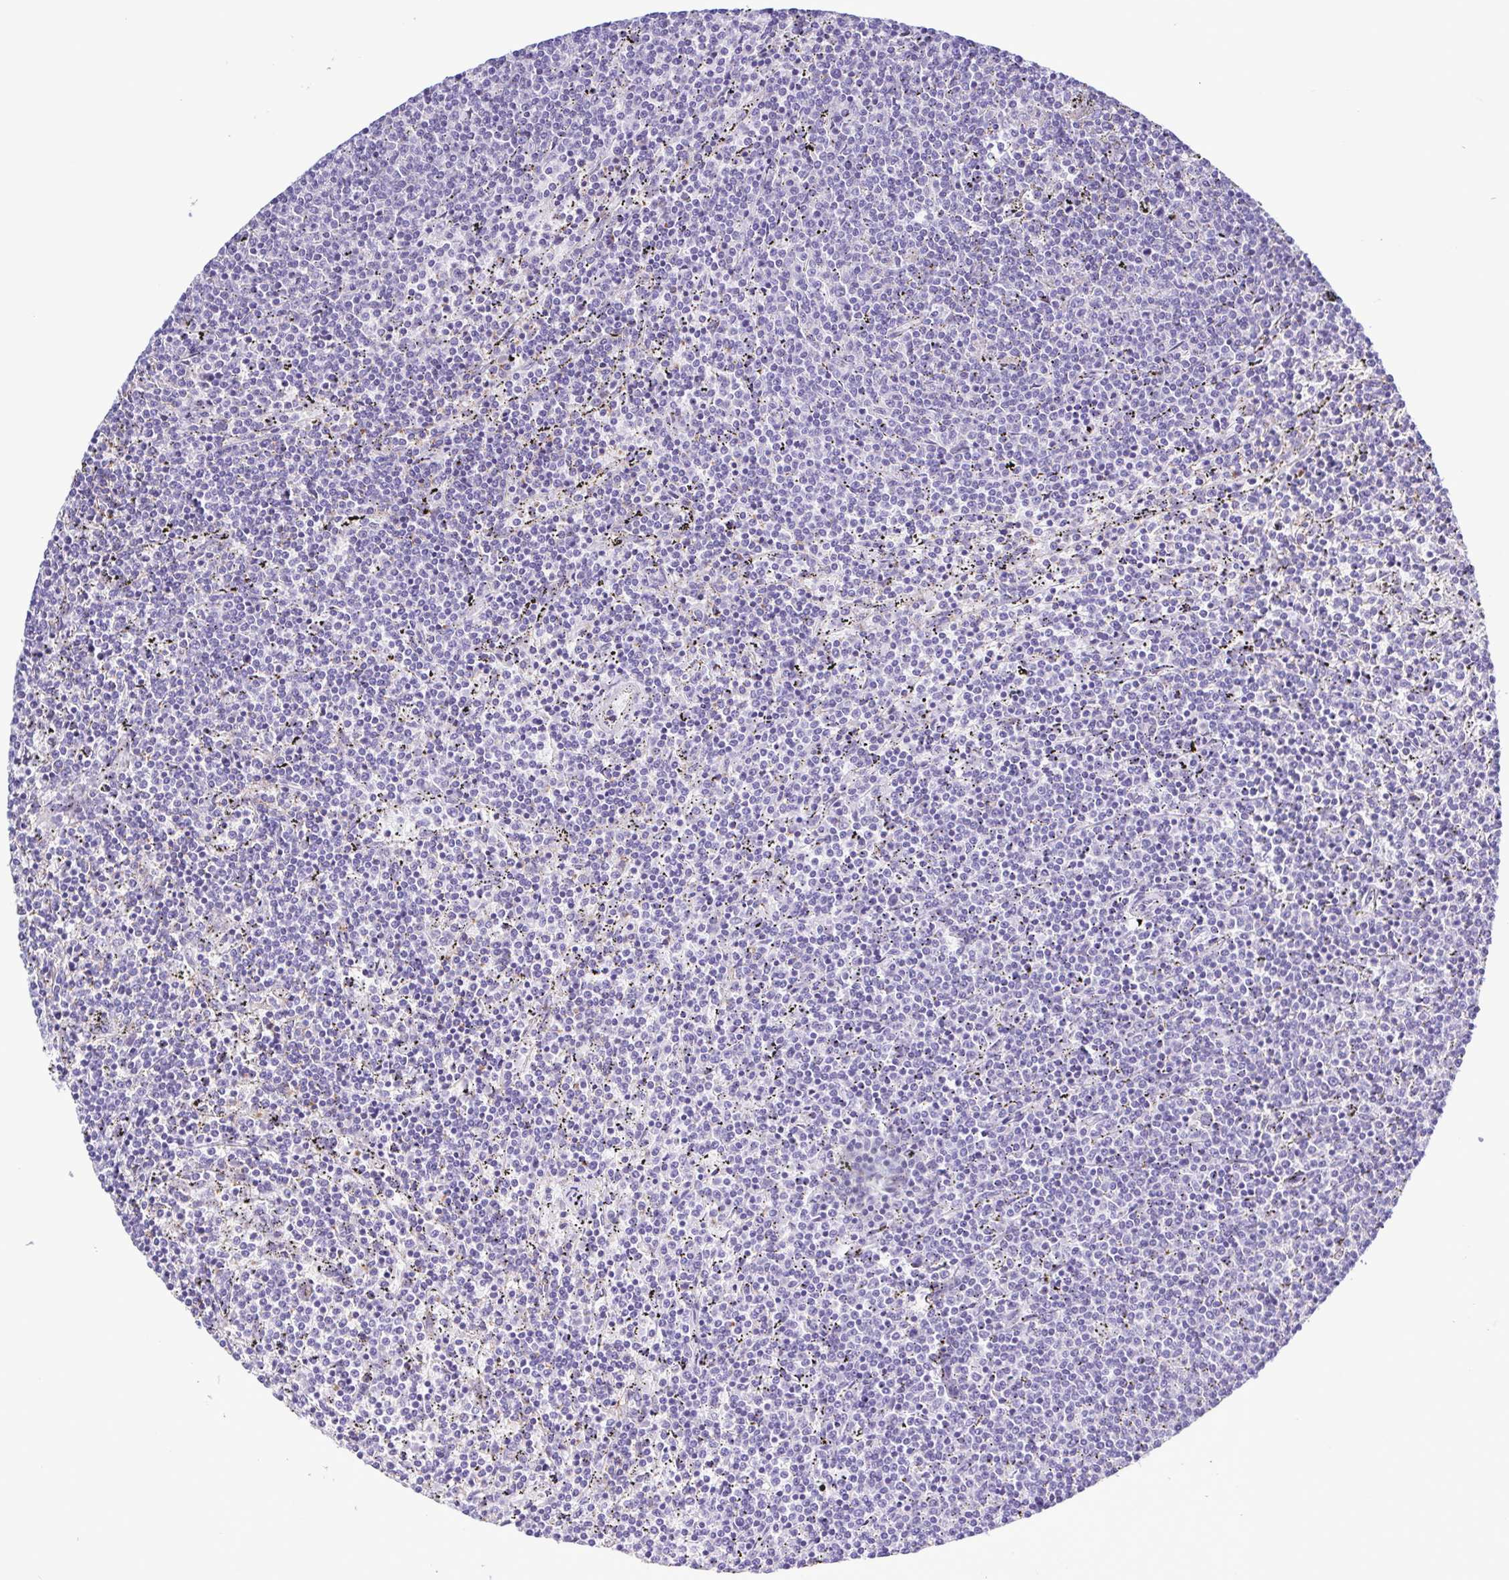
{"staining": {"intensity": "negative", "quantity": "none", "location": "none"}, "tissue": "lymphoma", "cell_type": "Tumor cells", "image_type": "cancer", "snomed": [{"axis": "morphology", "description": "Malignant lymphoma, non-Hodgkin's type, Low grade"}, {"axis": "topography", "description": "Spleen"}], "caption": "This is an immunohistochemistry (IHC) micrograph of lymphoma. There is no positivity in tumor cells.", "gene": "GABBR2", "patient": {"sex": "female", "age": 50}}